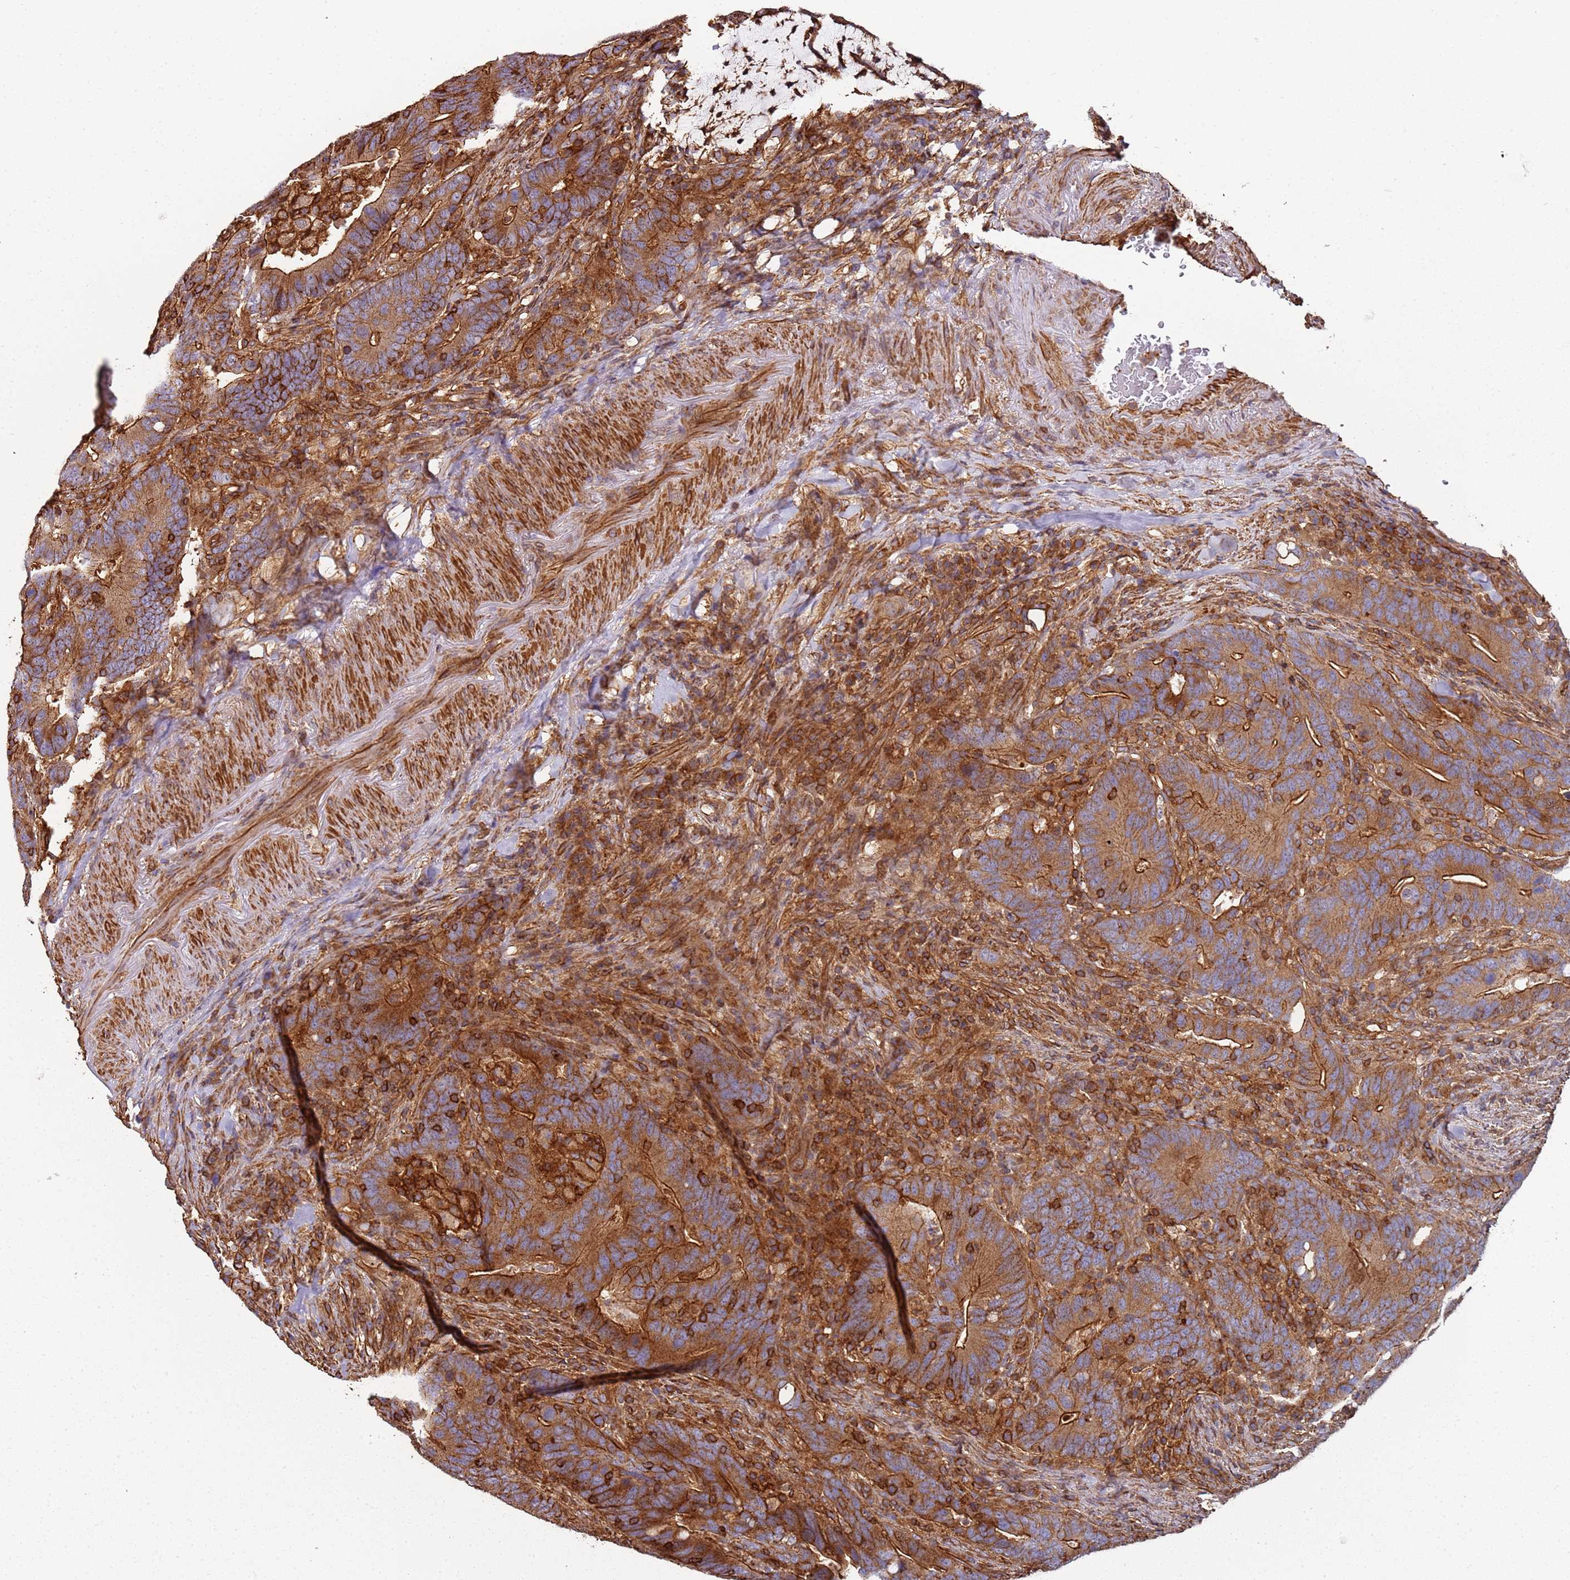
{"staining": {"intensity": "strong", "quantity": ">75%", "location": "cytoplasmic/membranous"}, "tissue": "colorectal cancer", "cell_type": "Tumor cells", "image_type": "cancer", "snomed": [{"axis": "morphology", "description": "Adenocarcinoma, NOS"}, {"axis": "topography", "description": "Colon"}], "caption": "High-power microscopy captured an IHC micrograph of colorectal cancer (adenocarcinoma), revealing strong cytoplasmic/membranous expression in approximately >75% of tumor cells.", "gene": "CYP2U1", "patient": {"sex": "female", "age": 66}}